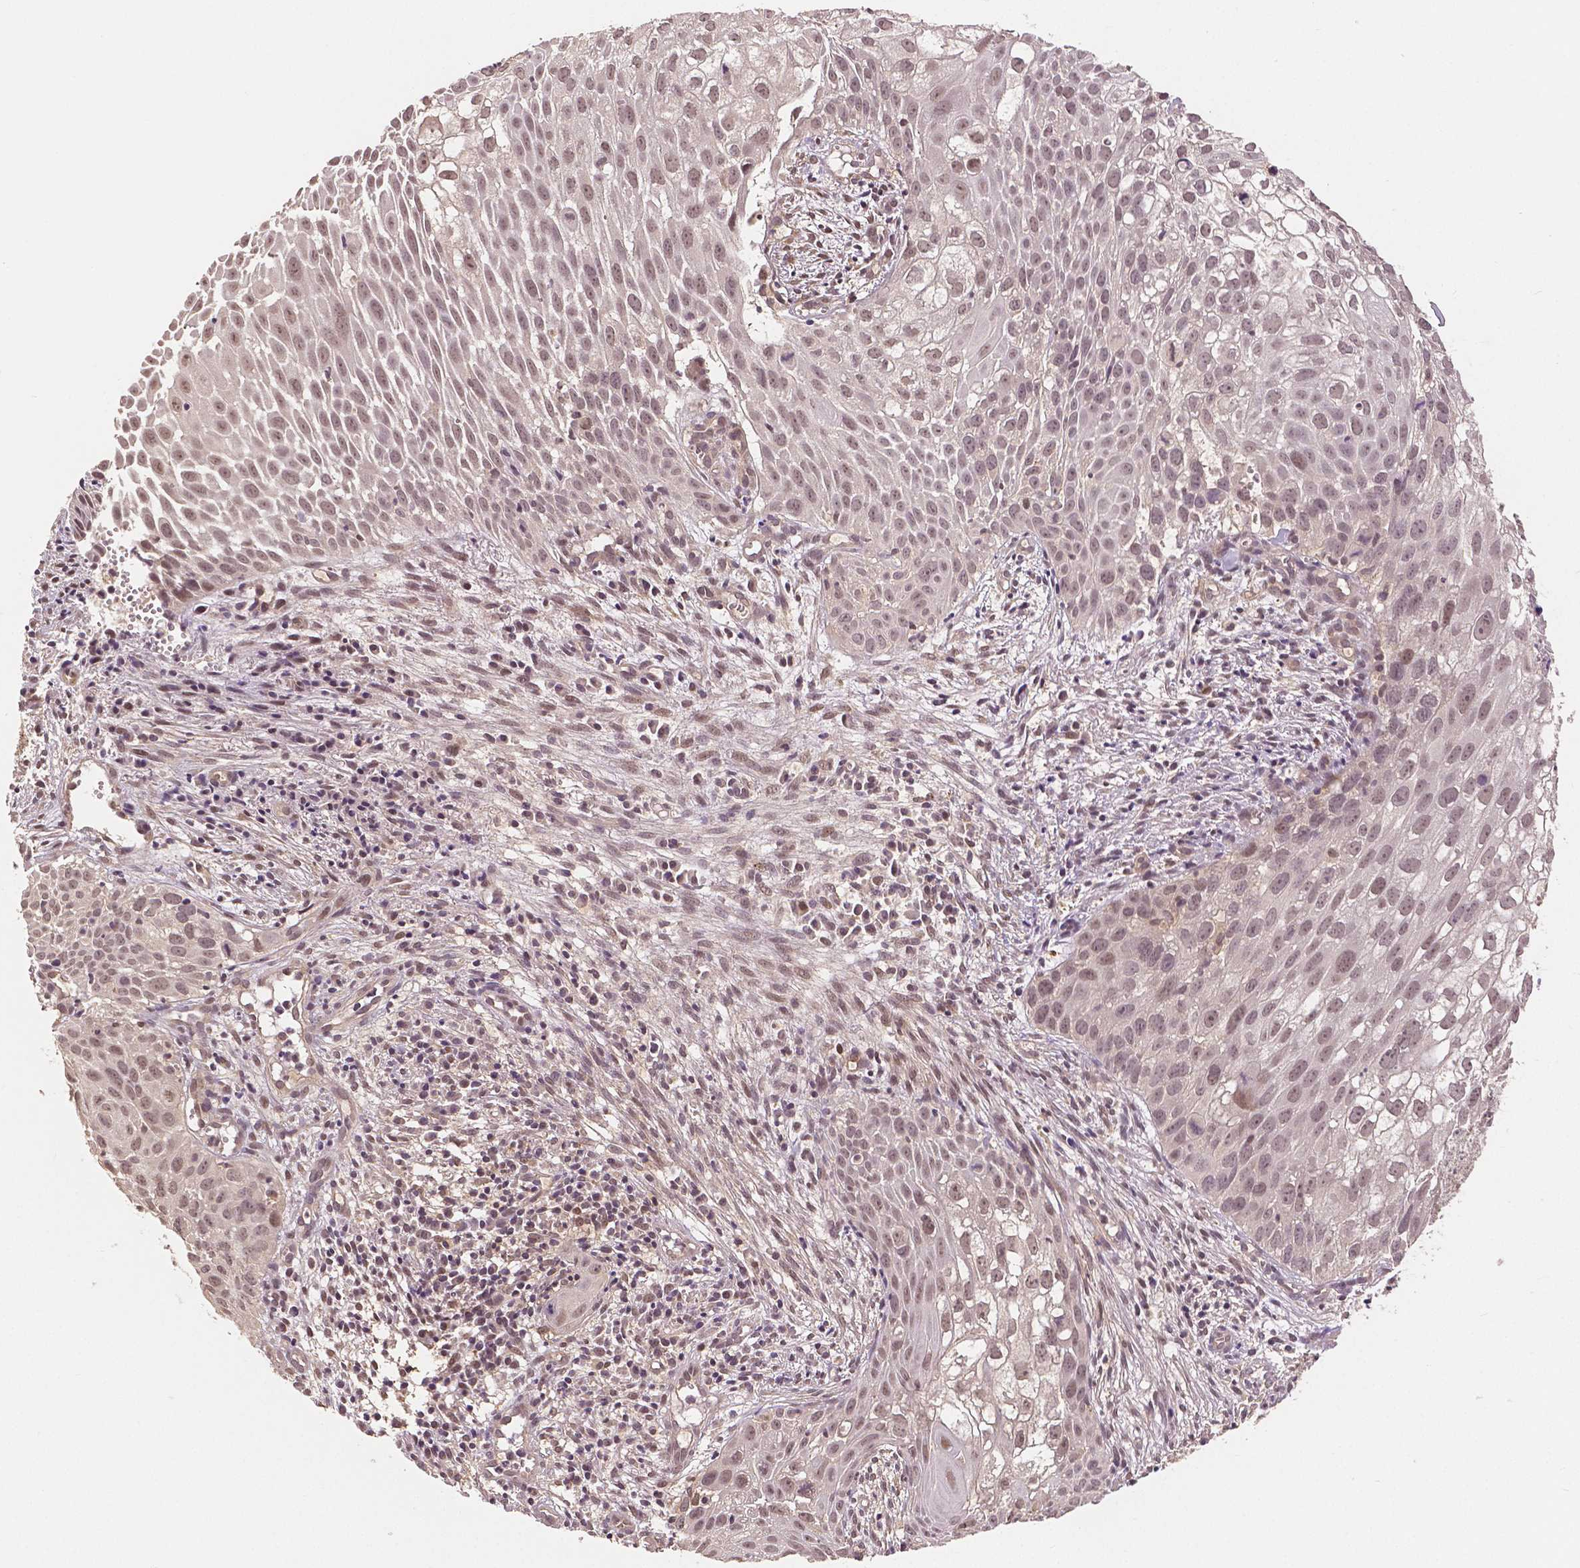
{"staining": {"intensity": "moderate", "quantity": ">75%", "location": "nuclear"}, "tissue": "cervical cancer", "cell_type": "Tumor cells", "image_type": "cancer", "snomed": [{"axis": "morphology", "description": "Squamous cell carcinoma, NOS"}, {"axis": "topography", "description": "Cervix"}], "caption": "Moderate nuclear staining for a protein is seen in about >75% of tumor cells of cervical cancer (squamous cell carcinoma) using immunohistochemistry (IHC).", "gene": "MAP1LC3B", "patient": {"sex": "female", "age": 53}}